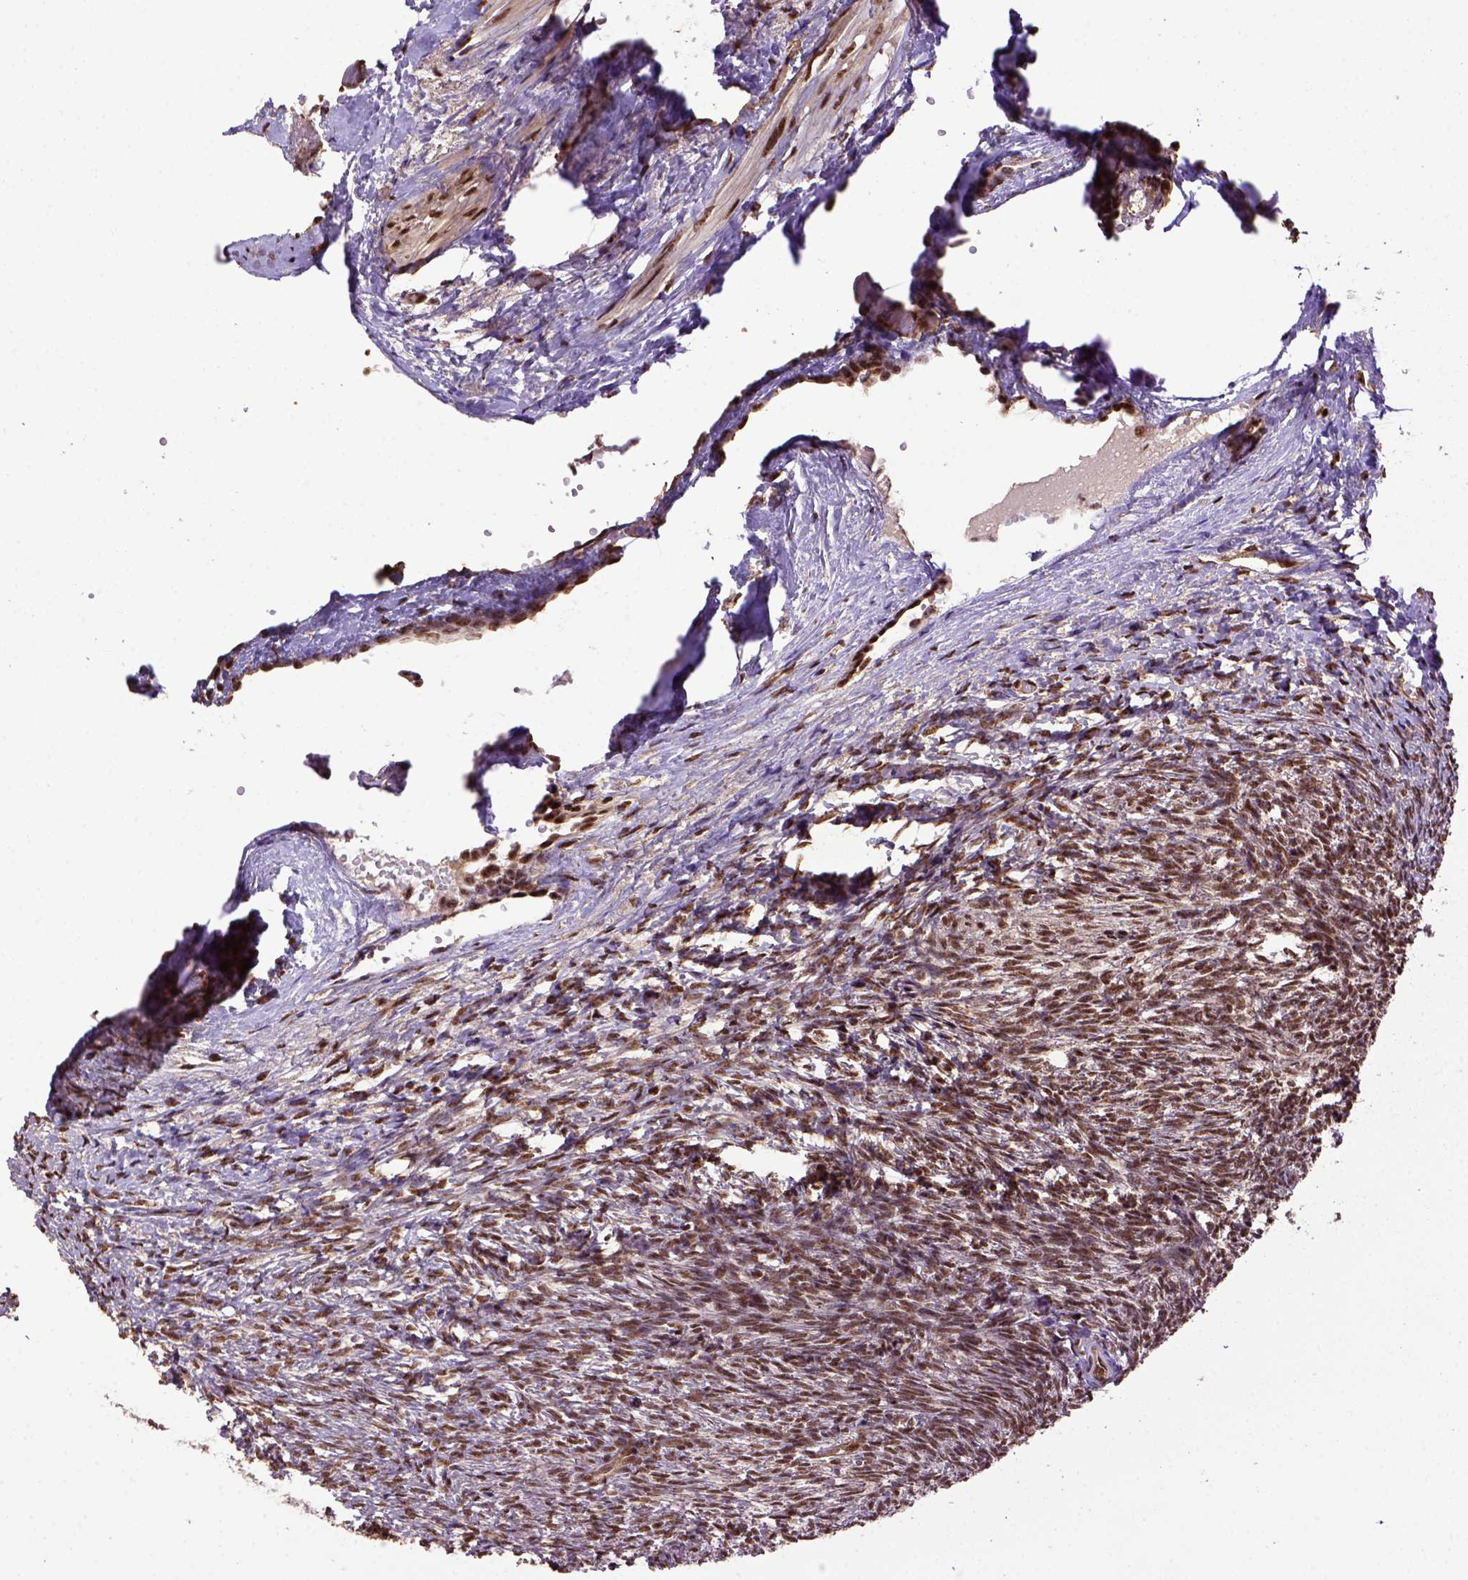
{"staining": {"intensity": "strong", "quantity": ">75%", "location": "nuclear"}, "tissue": "ovary", "cell_type": "Follicle cells", "image_type": "normal", "snomed": [{"axis": "morphology", "description": "Normal tissue, NOS"}, {"axis": "topography", "description": "Ovary"}], "caption": "The immunohistochemical stain shows strong nuclear staining in follicle cells of benign ovary. Immunohistochemistry (ihc) stains the protein of interest in brown and the nuclei are stained blue.", "gene": "PPIG", "patient": {"sex": "female", "age": 46}}